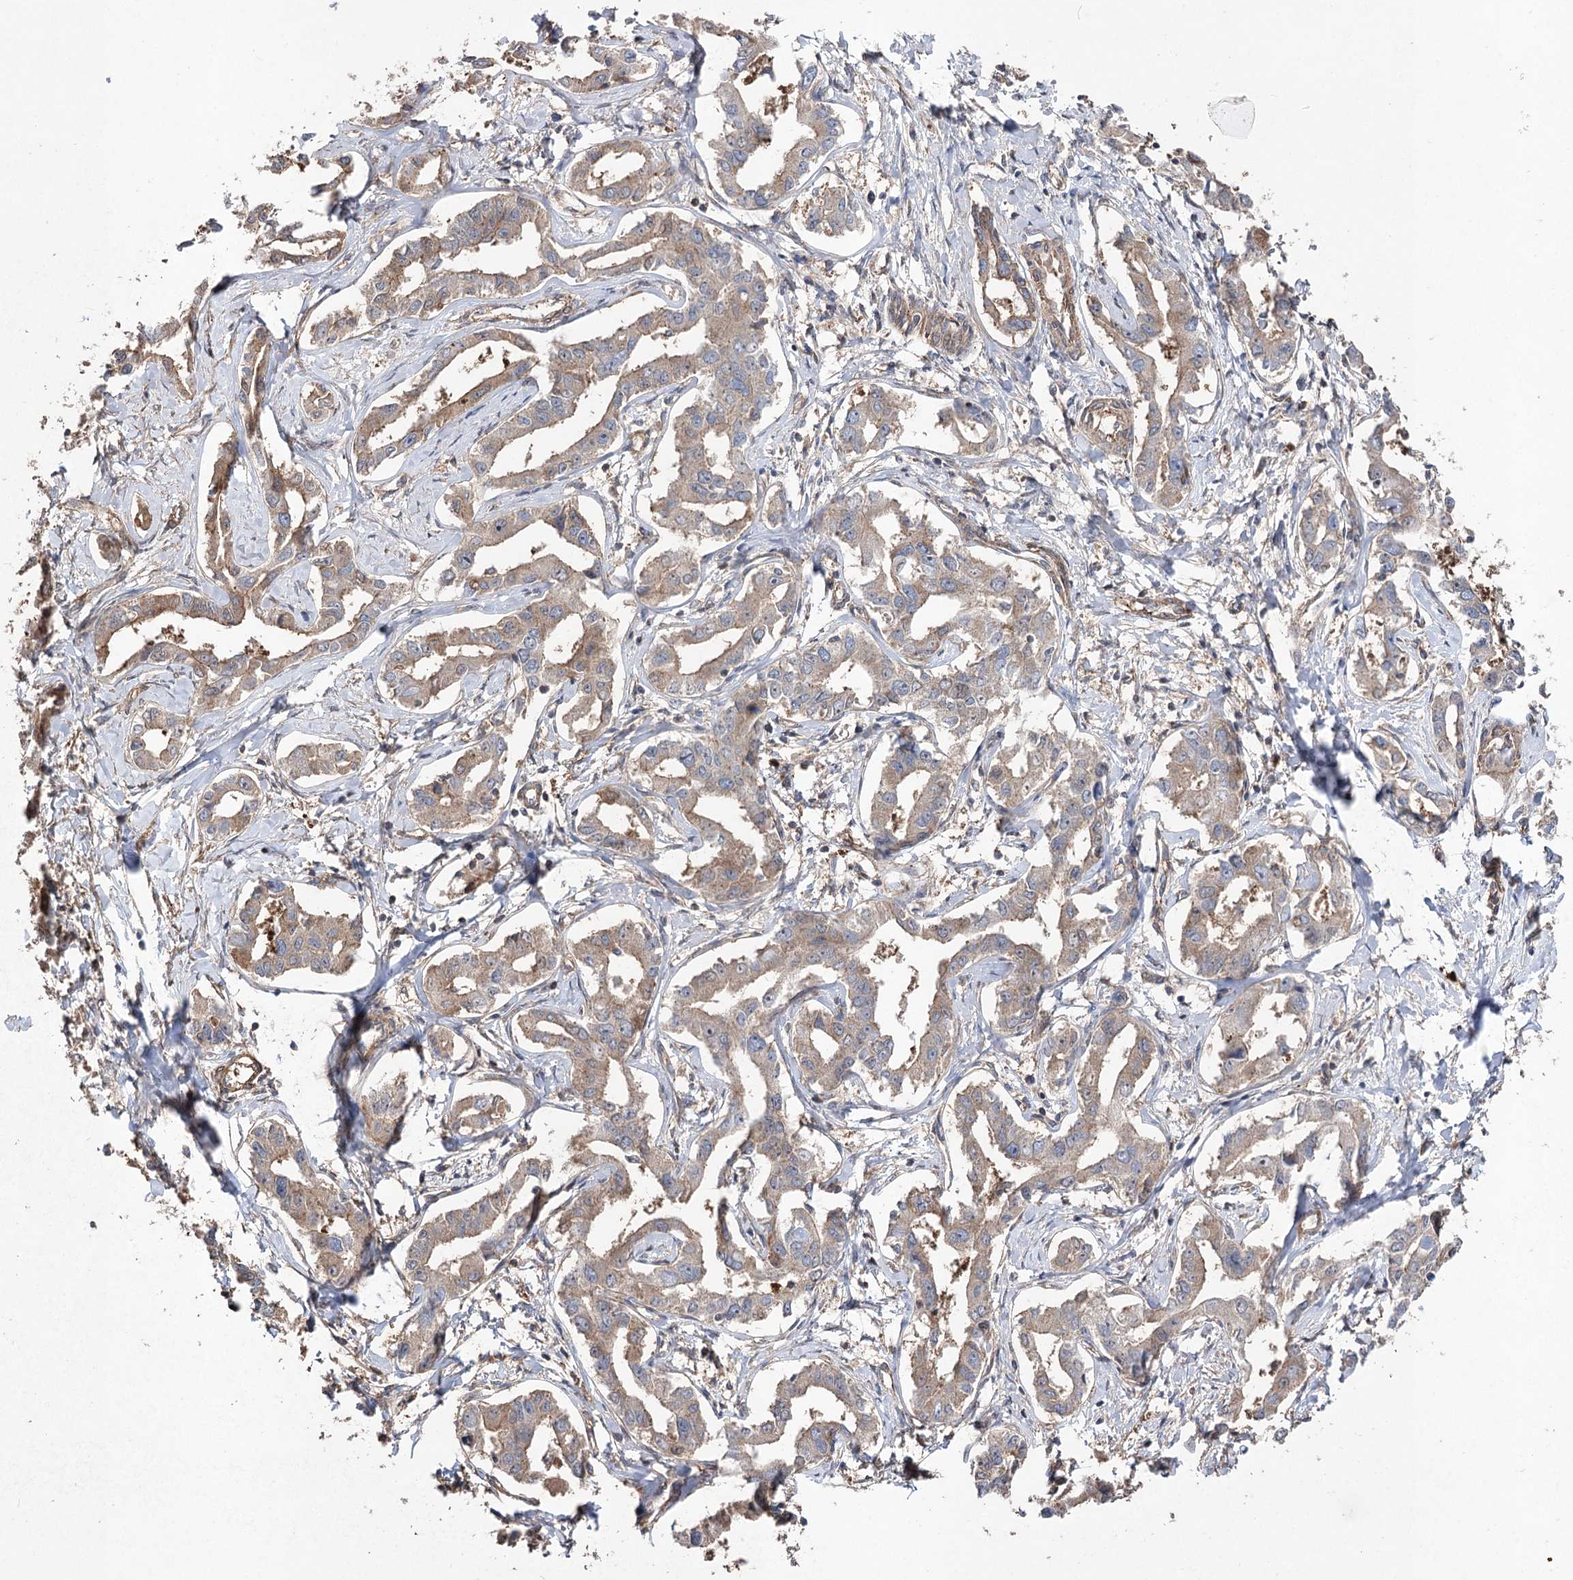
{"staining": {"intensity": "moderate", "quantity": ">75%", "location": "cytoplasmic/membranous"}, "tissue": "liver cancer", "cell_type": "Tumor cells", "image_type": "cancer", "snomed": [{"axis": "morphology", "description": "Cholangiocarcinoma"}, {"axis": "topography", "description": "Liver"}], "caption": "A brown stain labels moderate cytoplasmic/membranous positivity of a protein in human liver cholangiocarcinoma tumor cells.", "gene": "LARS2", "patient": {"sex": "male", "age": 59}}